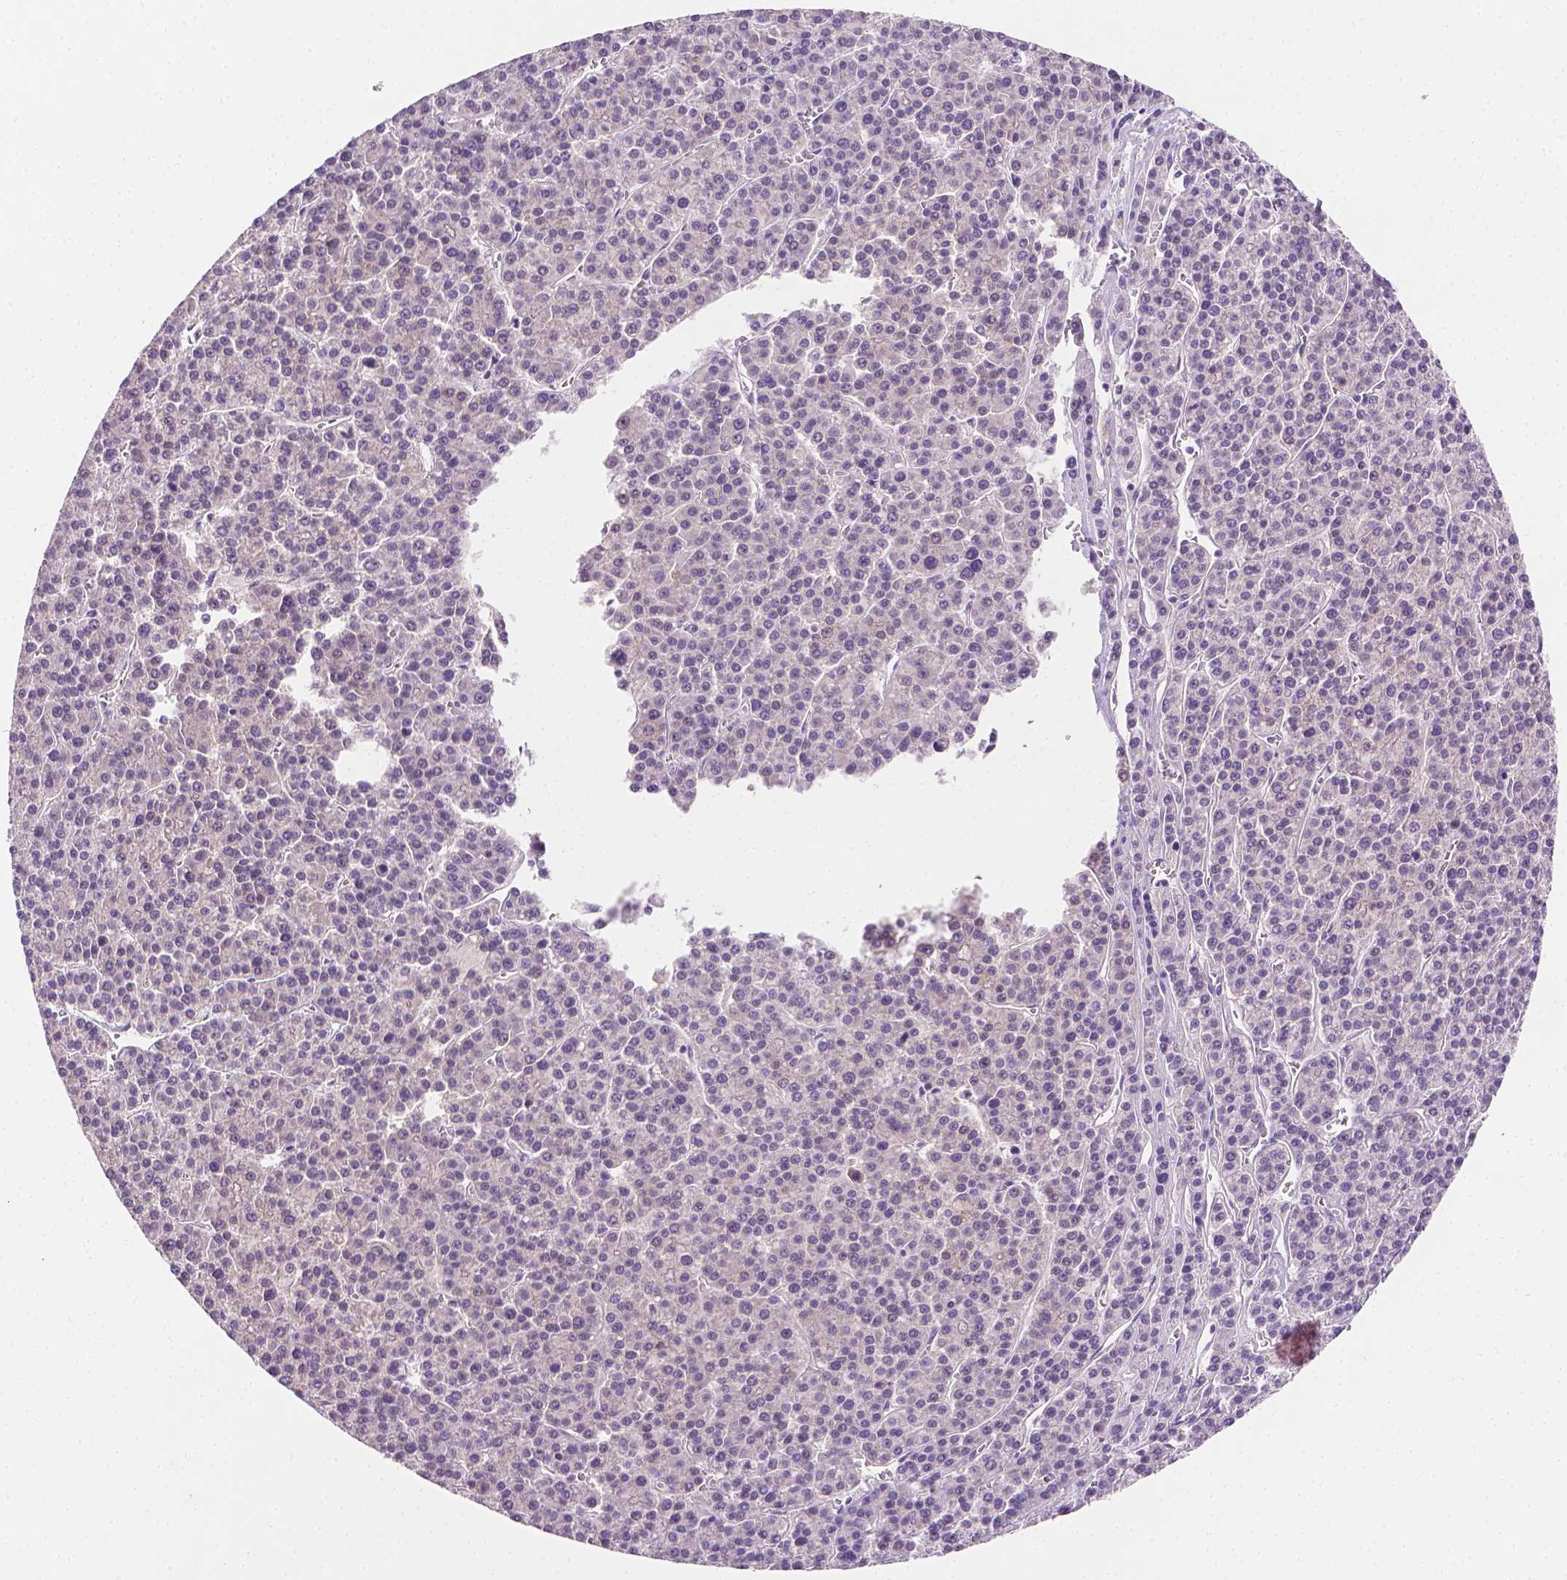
{"staining": {"intensity": "negative", "quantity": "none", "location": "none"}, "tissue": "liver cancer", "cell_type": "Tumor cells", "image_type": "cancer", "snomed": [{"axis": "morphology", "description": "Carcinoma, Hepatocellular, NOS"}, {"axis": "topography", "description": "Liver"}], "caption": "Hepatocellular carcinoma (liver) was stained to show a protein in brown. There is no significant staining in tumor cells.", "gene": "FASN", "patient": {"sex": "female", "age": 58}}